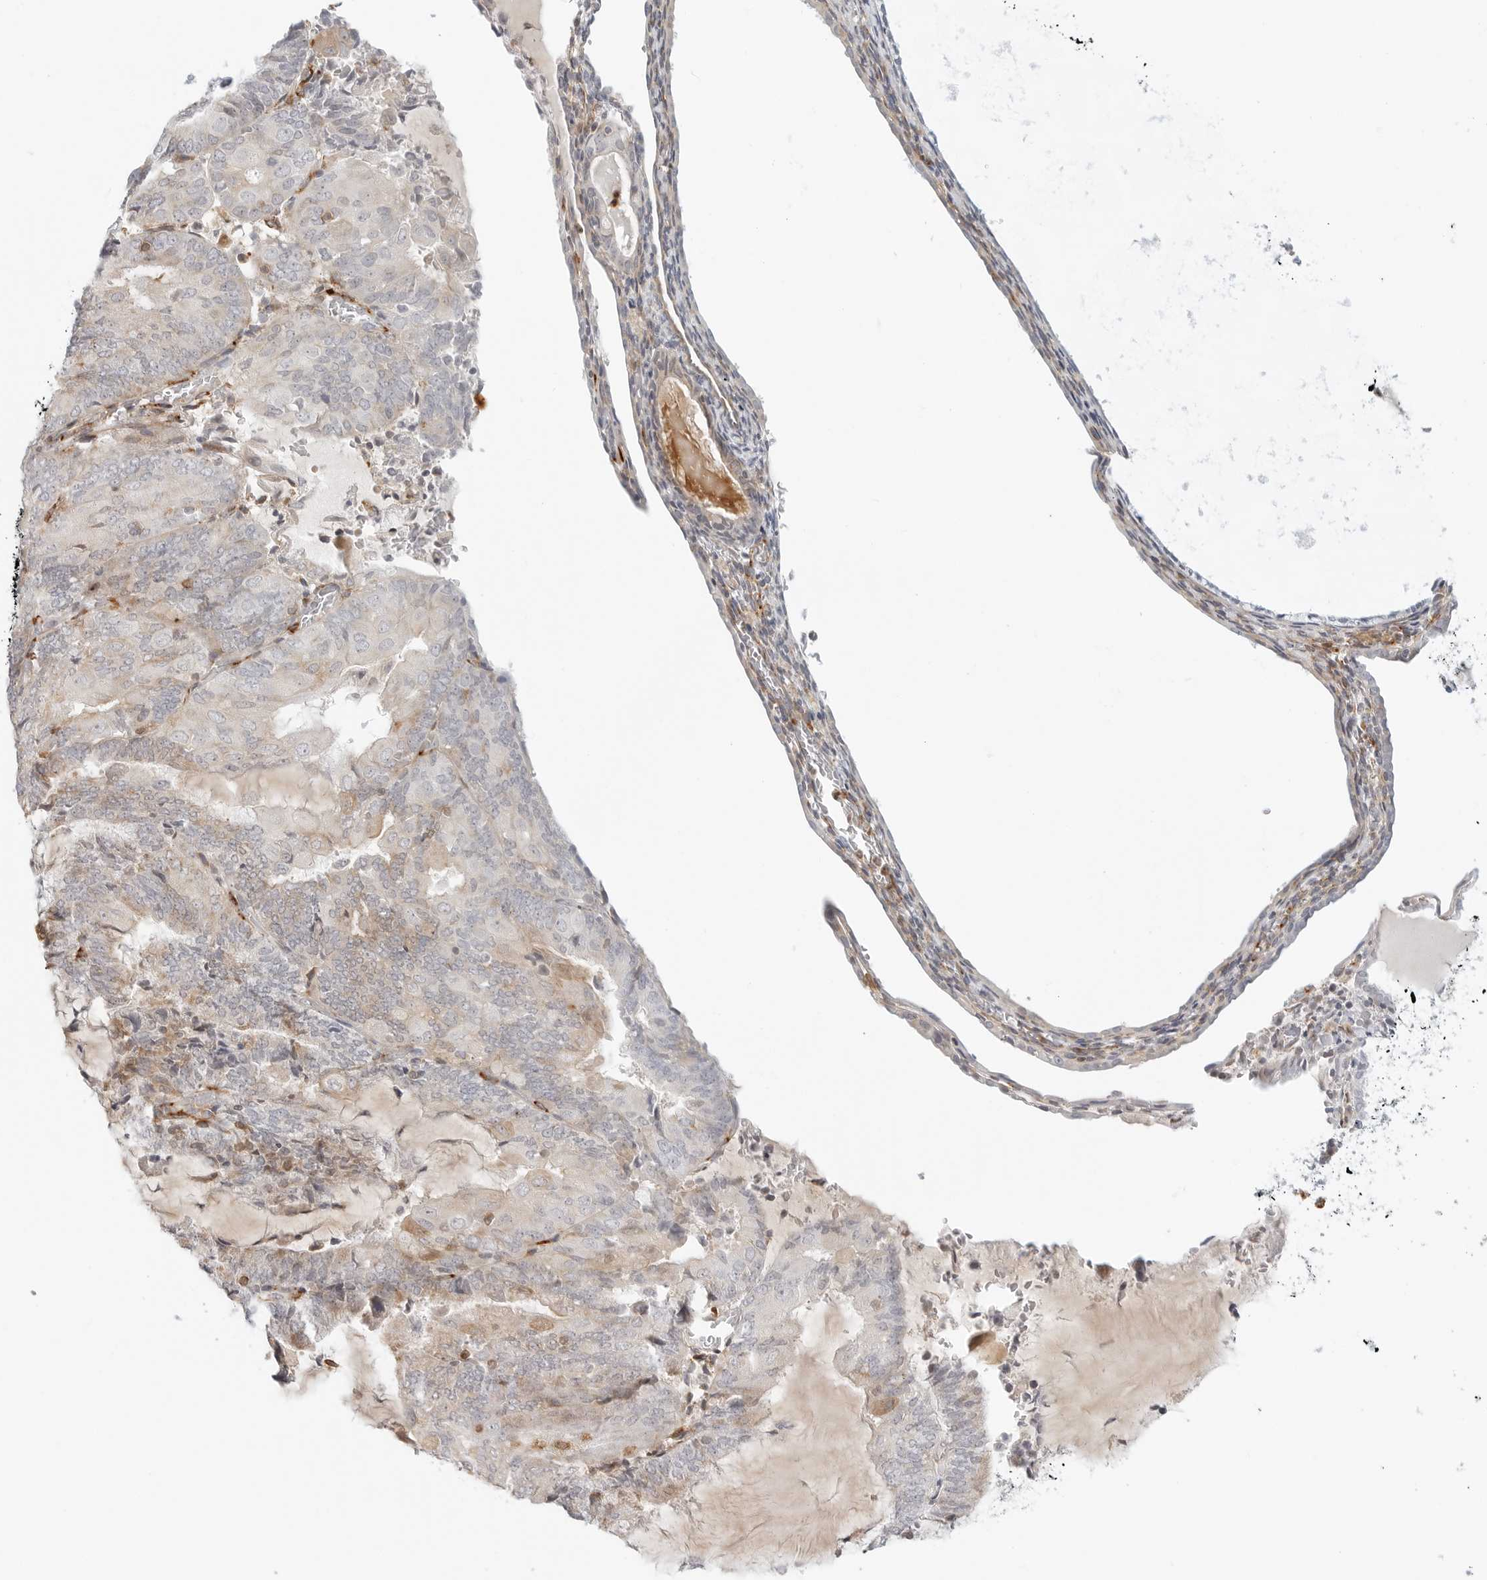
{"staining": {"intensity": "moderate", "quantity": "<25%", "location": "cytoplasmic/membranous"}, "tissue": "endometrial cancer", "cell_type": "Tumor cells", "image_type": "cancer", "snomed": [{"axis": "morphology", "description": "Adenocarcinoma, NOS"}, {"axis": "topography", "description": "Endometrium"}], "caption": "Endometrial cancer stained with a protein marker displays moderate staining in tumor cells.", "gene": "C1QTNF1", "patient": {"sex": "female", "age": 81}}